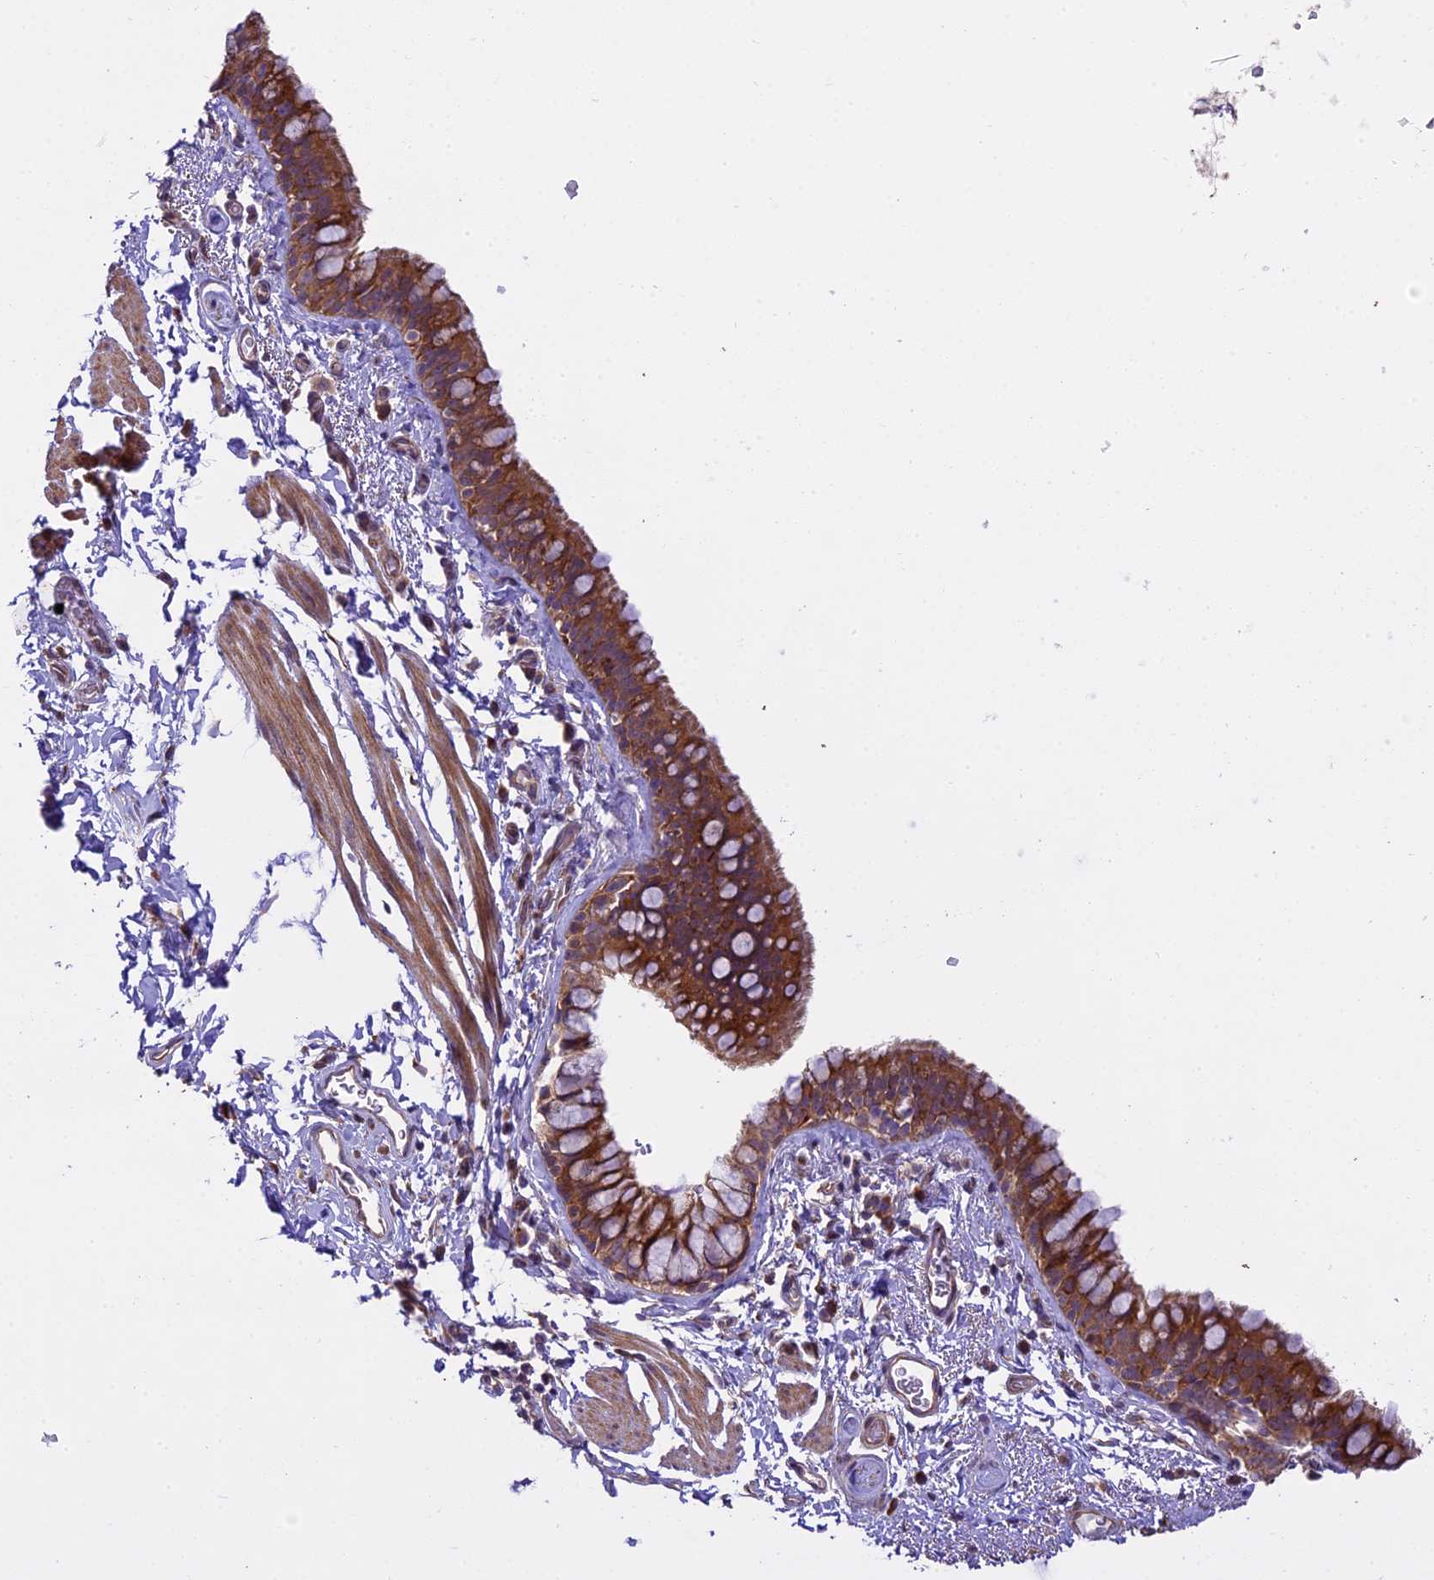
{"staining": {"intensity": "strong", "quantity": ">75%", "location": "cytoplasmic/membranous"}, "tissue": "bronchus", "cell_type": "Respiratory epithelial cells", "image_type": "normal", "snomed": [{"axis": "morphology", "description": "Normal tissue, NOS"}, {"axis": "topography", "description": "Cartilage tissue"}, {"axis": "topography", "description": "Bronchus"}], "caption": "Human bronchus stained with a brown dye exhibits strong cytoplasmic/membranous positive expression in approximately >75% of respiratory epithelial cells.", "gene": "SPIRE1", "patient": {"sex": "female", "age": 36}}